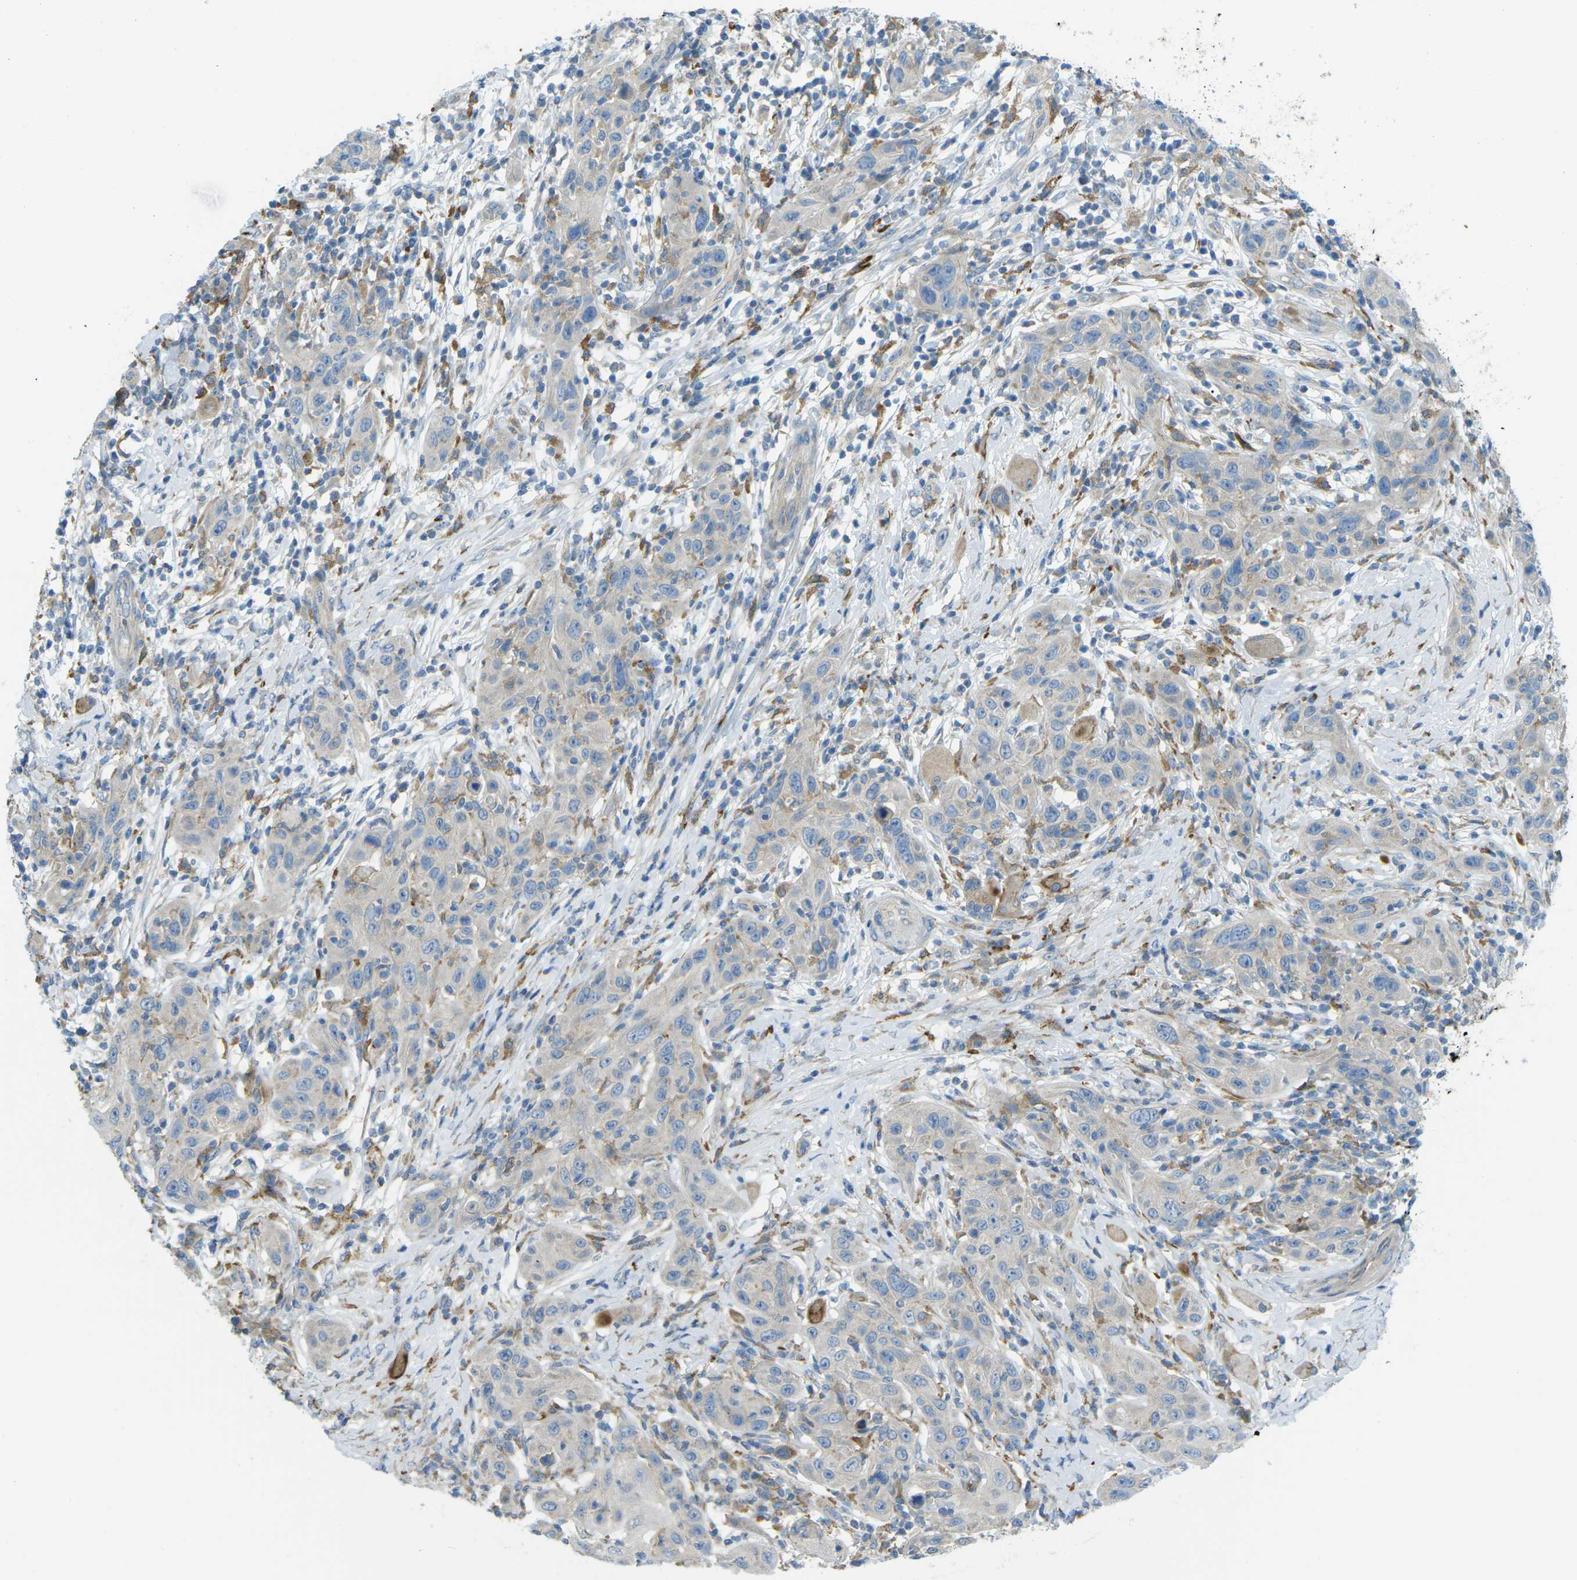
{"staining": {"intensity": "negative", "quantity": "none", "location": "none"}, "tissue": "skin cancer", "cell_type": "Tumor cells", "image_type": "cancer", "snomed": [{"axis": "morphology", "description": "Squamous cell carcinoma, NOS"}, {"axis": "topography", "description": "Skin"}], "caption": "Immunohistochemistry photomicrograph of skin cancer stained for a protein (brown), which shows no staining in tumor cells. (IHC, brightfield microscopy, high magnification).", "gene": "MYLK4", "patient": {"sex": "female", "age": 88}}